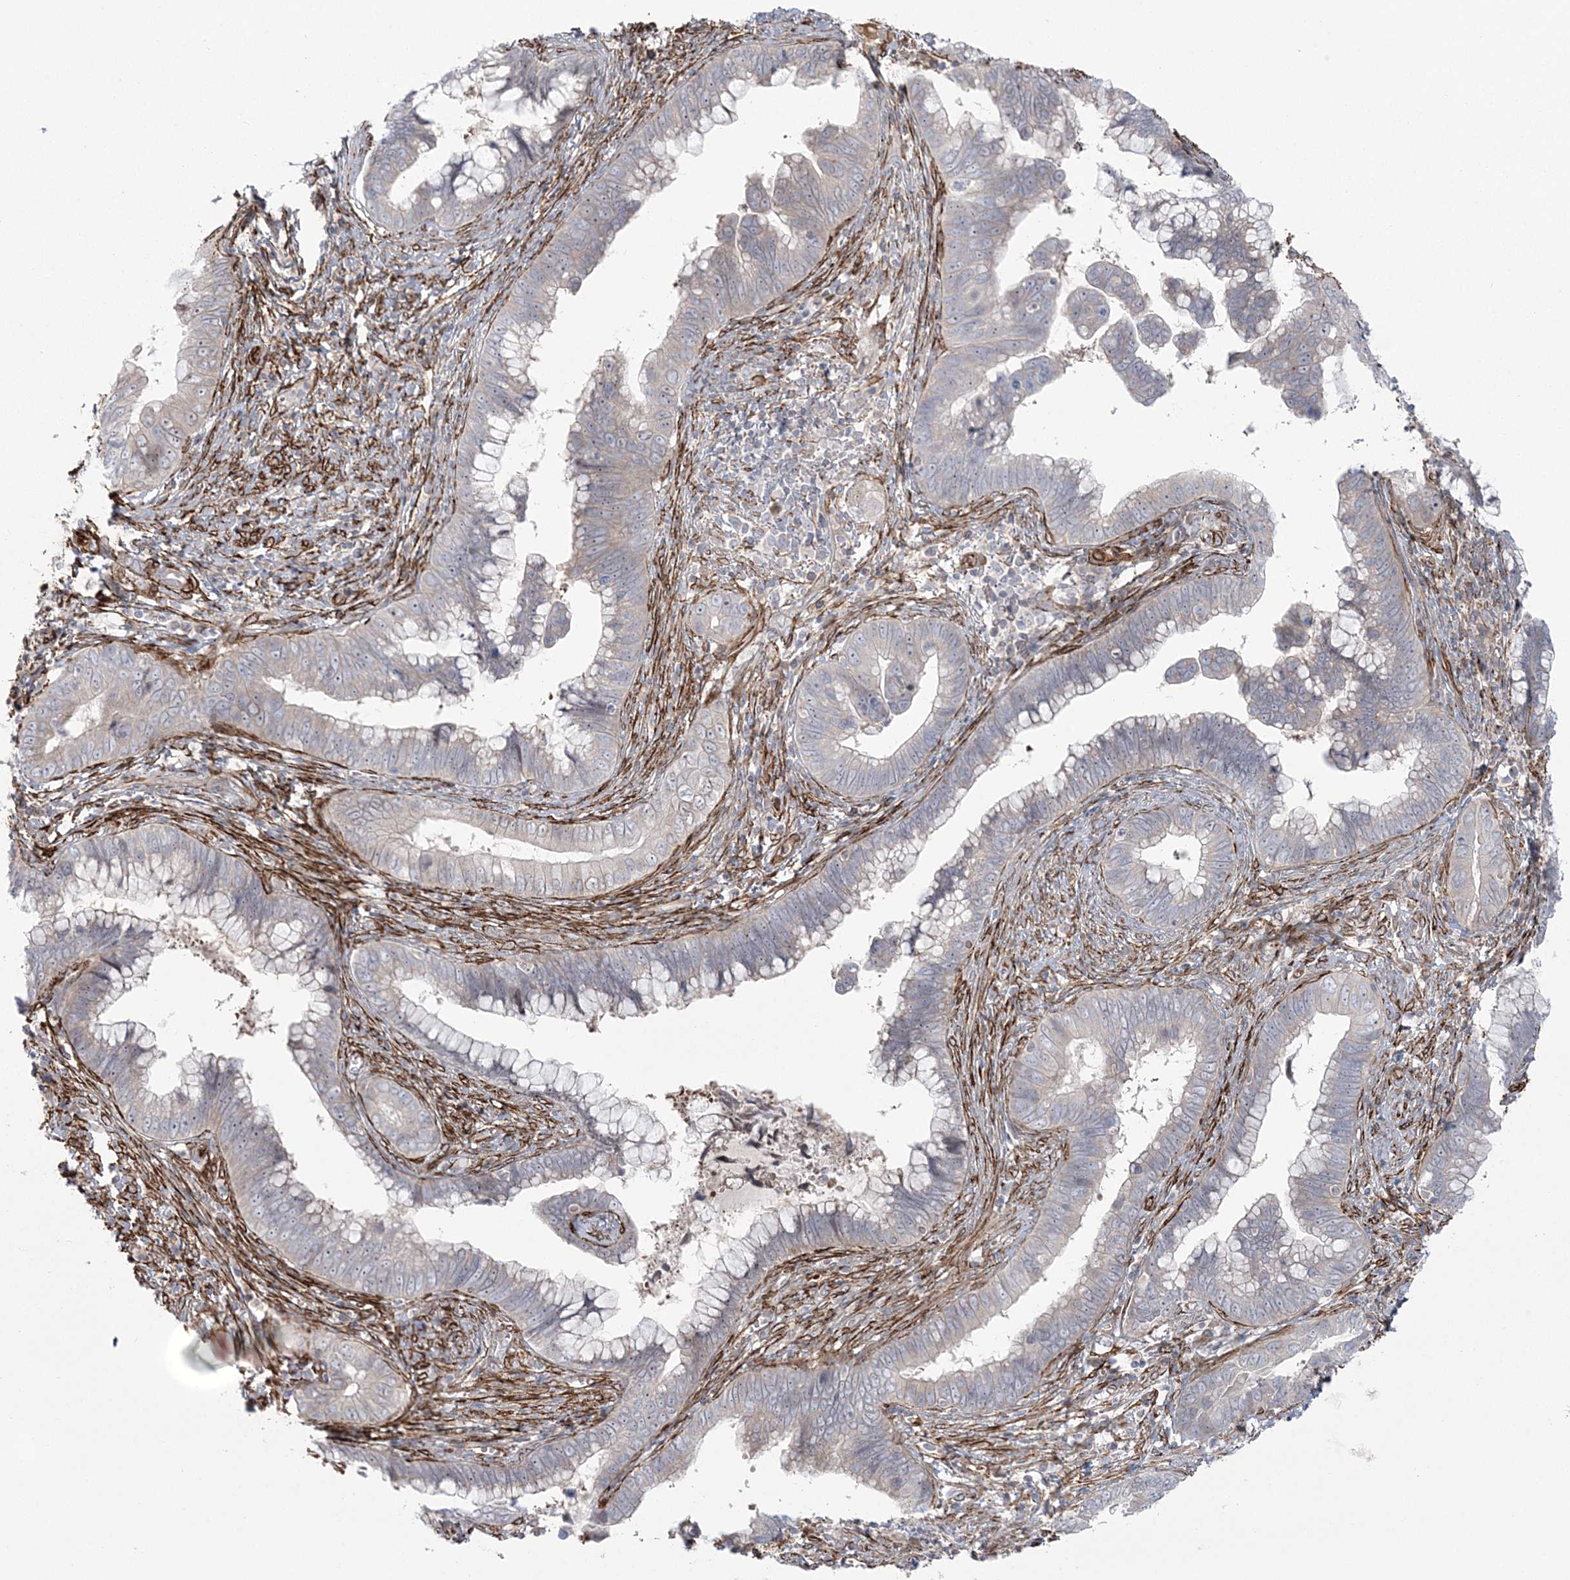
{"staining": {"intensity": "negative", "quantity": "none", "location": "none"}, "tissue": "cervical cancer", "cell_type": "Tumor cells", "image_type": "cancer", "snomed": [{"axis": "morphology", "description": "Adenocarcinoma, NOS"}, {"axis": "topography", "description": "Cervix"}], "caption": "This histopathology image is of cervical cancer stained with immunohistochemistry (IHC) to label a protein in brown with the nuclei are counter-stained blue. There is no positivity in tumor cells.", "gene": "NUDT9", "patient": {"sex": "female", "age": 44}}